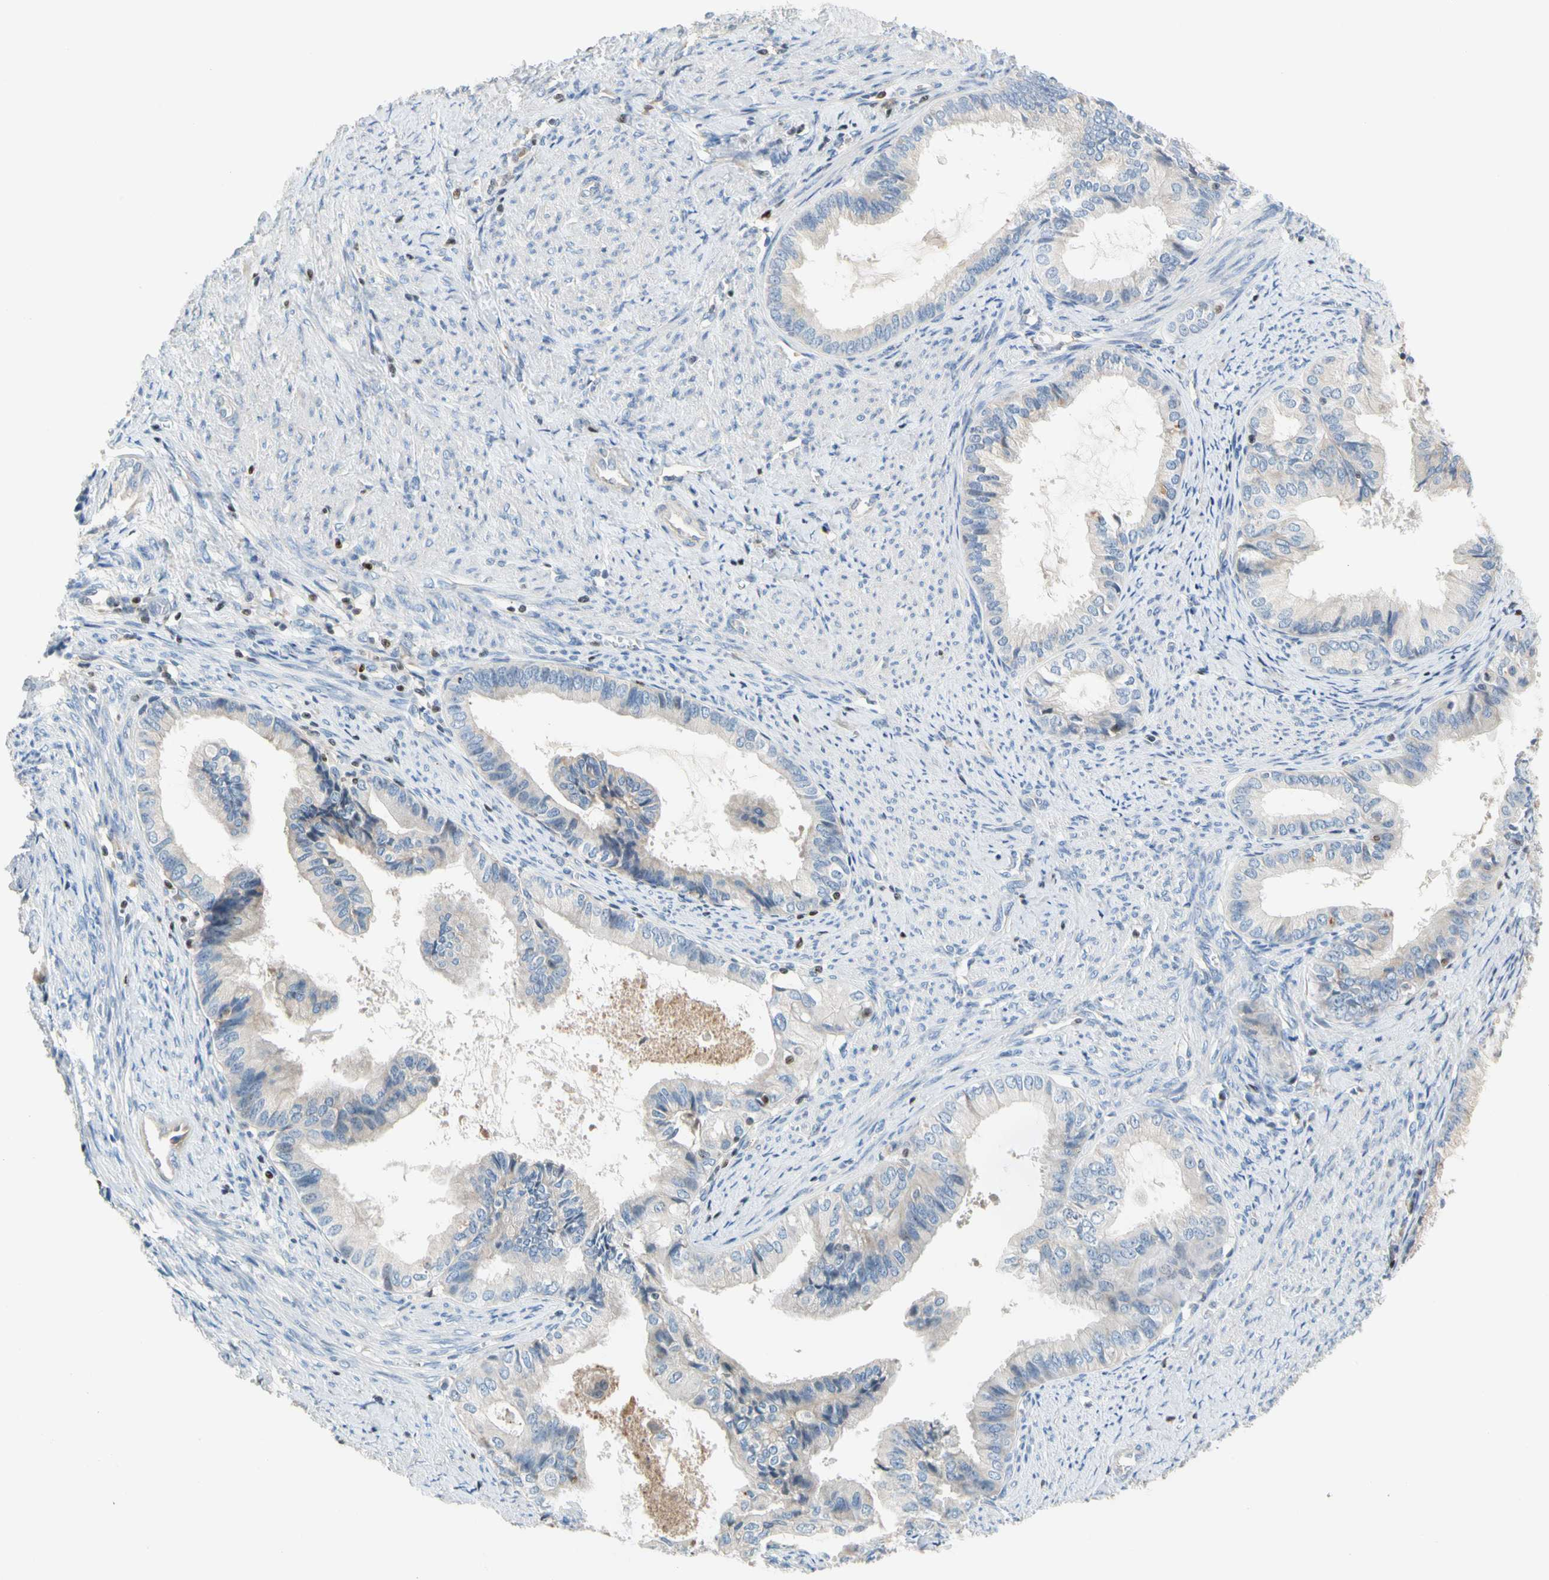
{"staining": {"intensity": "negative", "quantity": "none", "location": "none"}, "tissue": "endometrial cancer", "cell_type": "Tumor cells", "image_type": "cancer", "snomed": [{"axis": "morphology", "description": "Adenocarcinoma, NOS"}, {"axis": "topography", "description": "Endometrium"}], "caption": "This is an immunohistochemistry (IHC) micrograph of endometrial cancer. There is no positivity in tumor cells.", "gene": "SP140", "patient": {"sex": "female", "age": 86}}